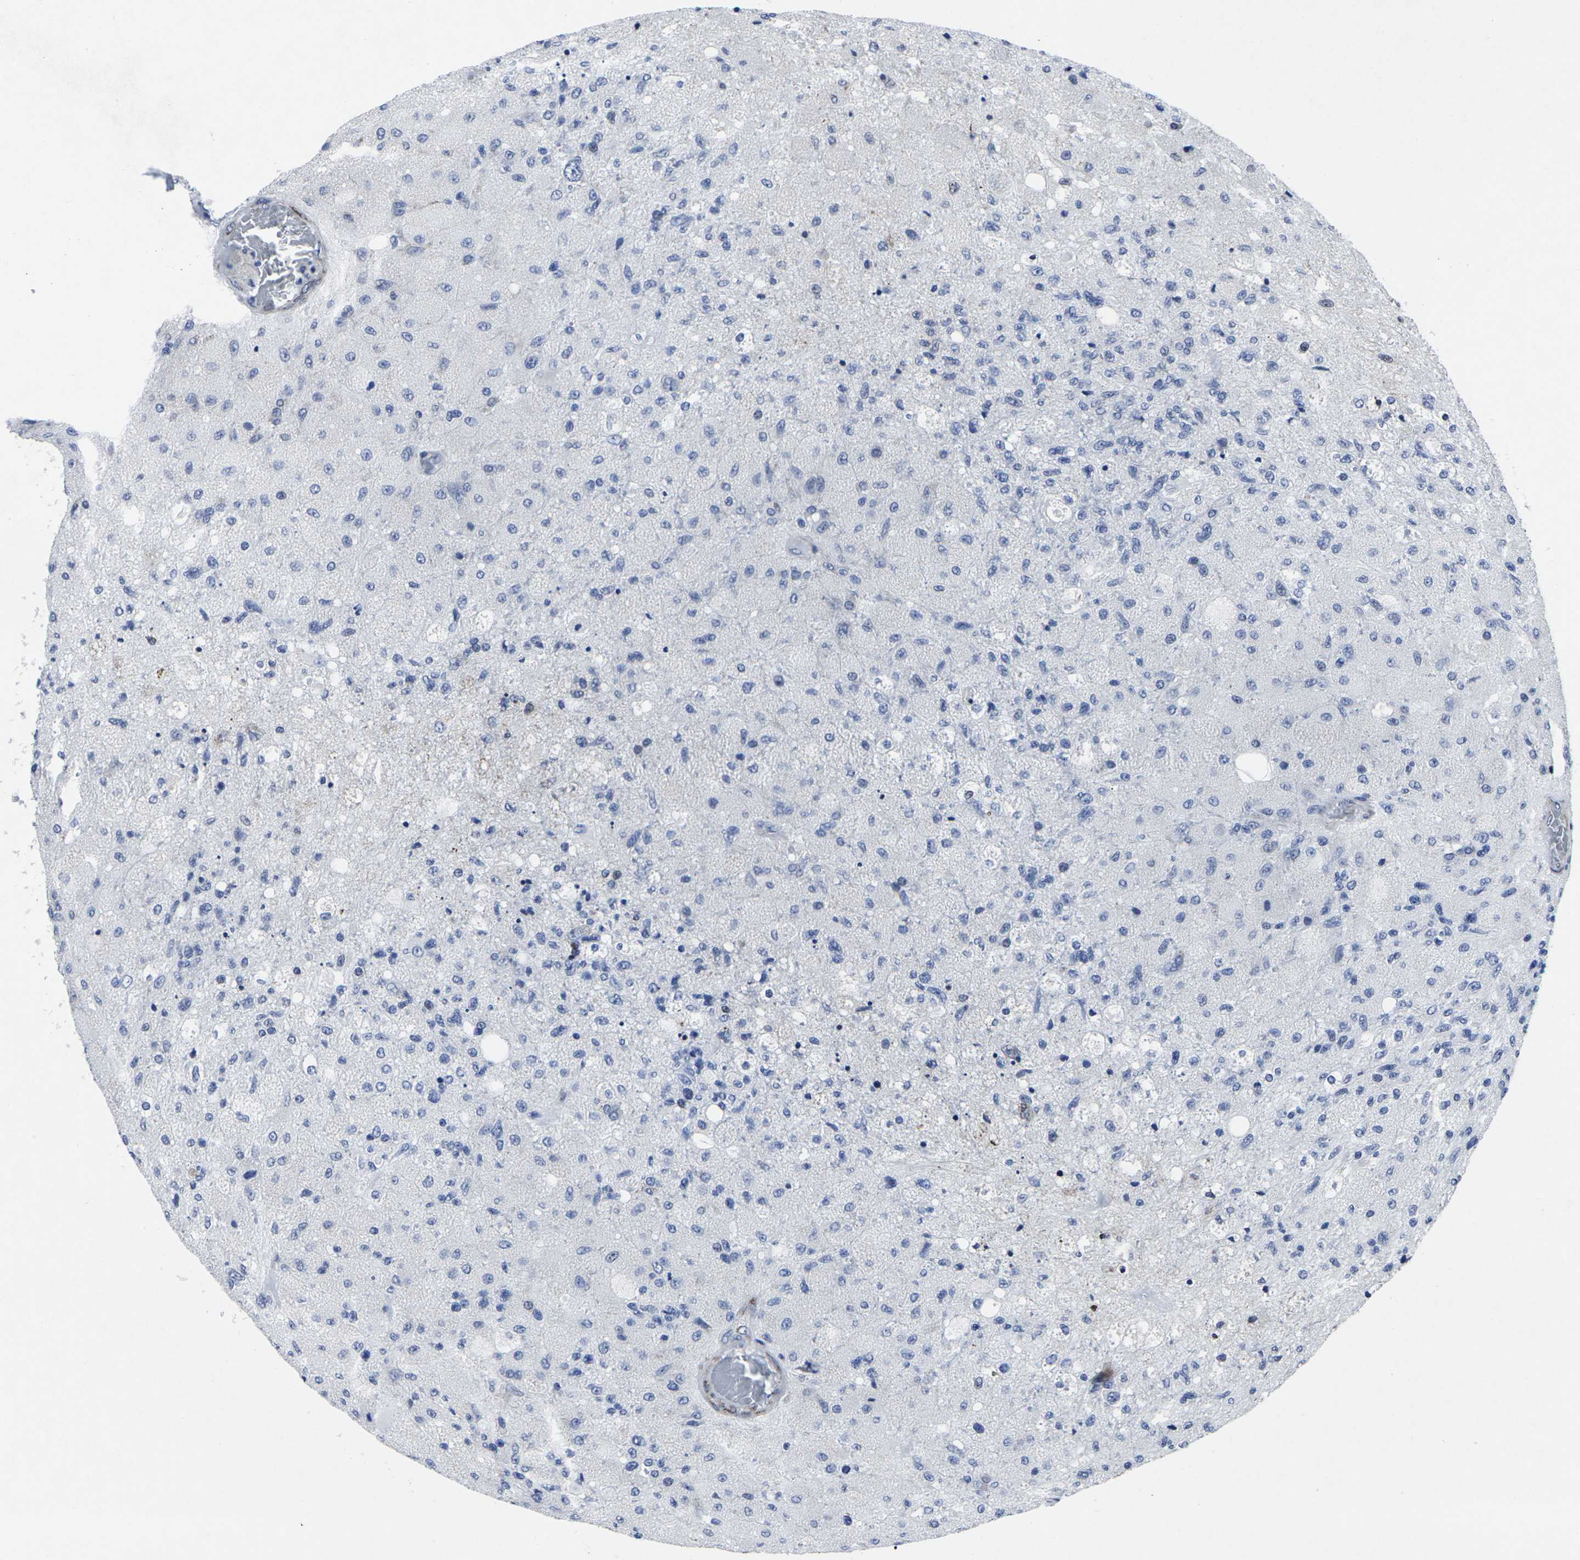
{"staining": {"intensity": "negative", "quantity": "none", "location": "none"}, "tissue": "glioma", "cell_type": "Tumor cells", "image_type": "cancer", "snomed": [{"axis": "morphology", "description": "Normal tissue, NOS"}, {"axis": "morphology", "description": "Glioma, malignant, High grade"}, {"axis": "topography", "description": "Cerebral cortex"}], "caption": "There is no significant expression in tumor cells of malignant glioma (high-grade). (IHC, brightfield microscopy, high magnification).", "gene": "RPN1", "patient": {"sex": "male", "age": 77}}